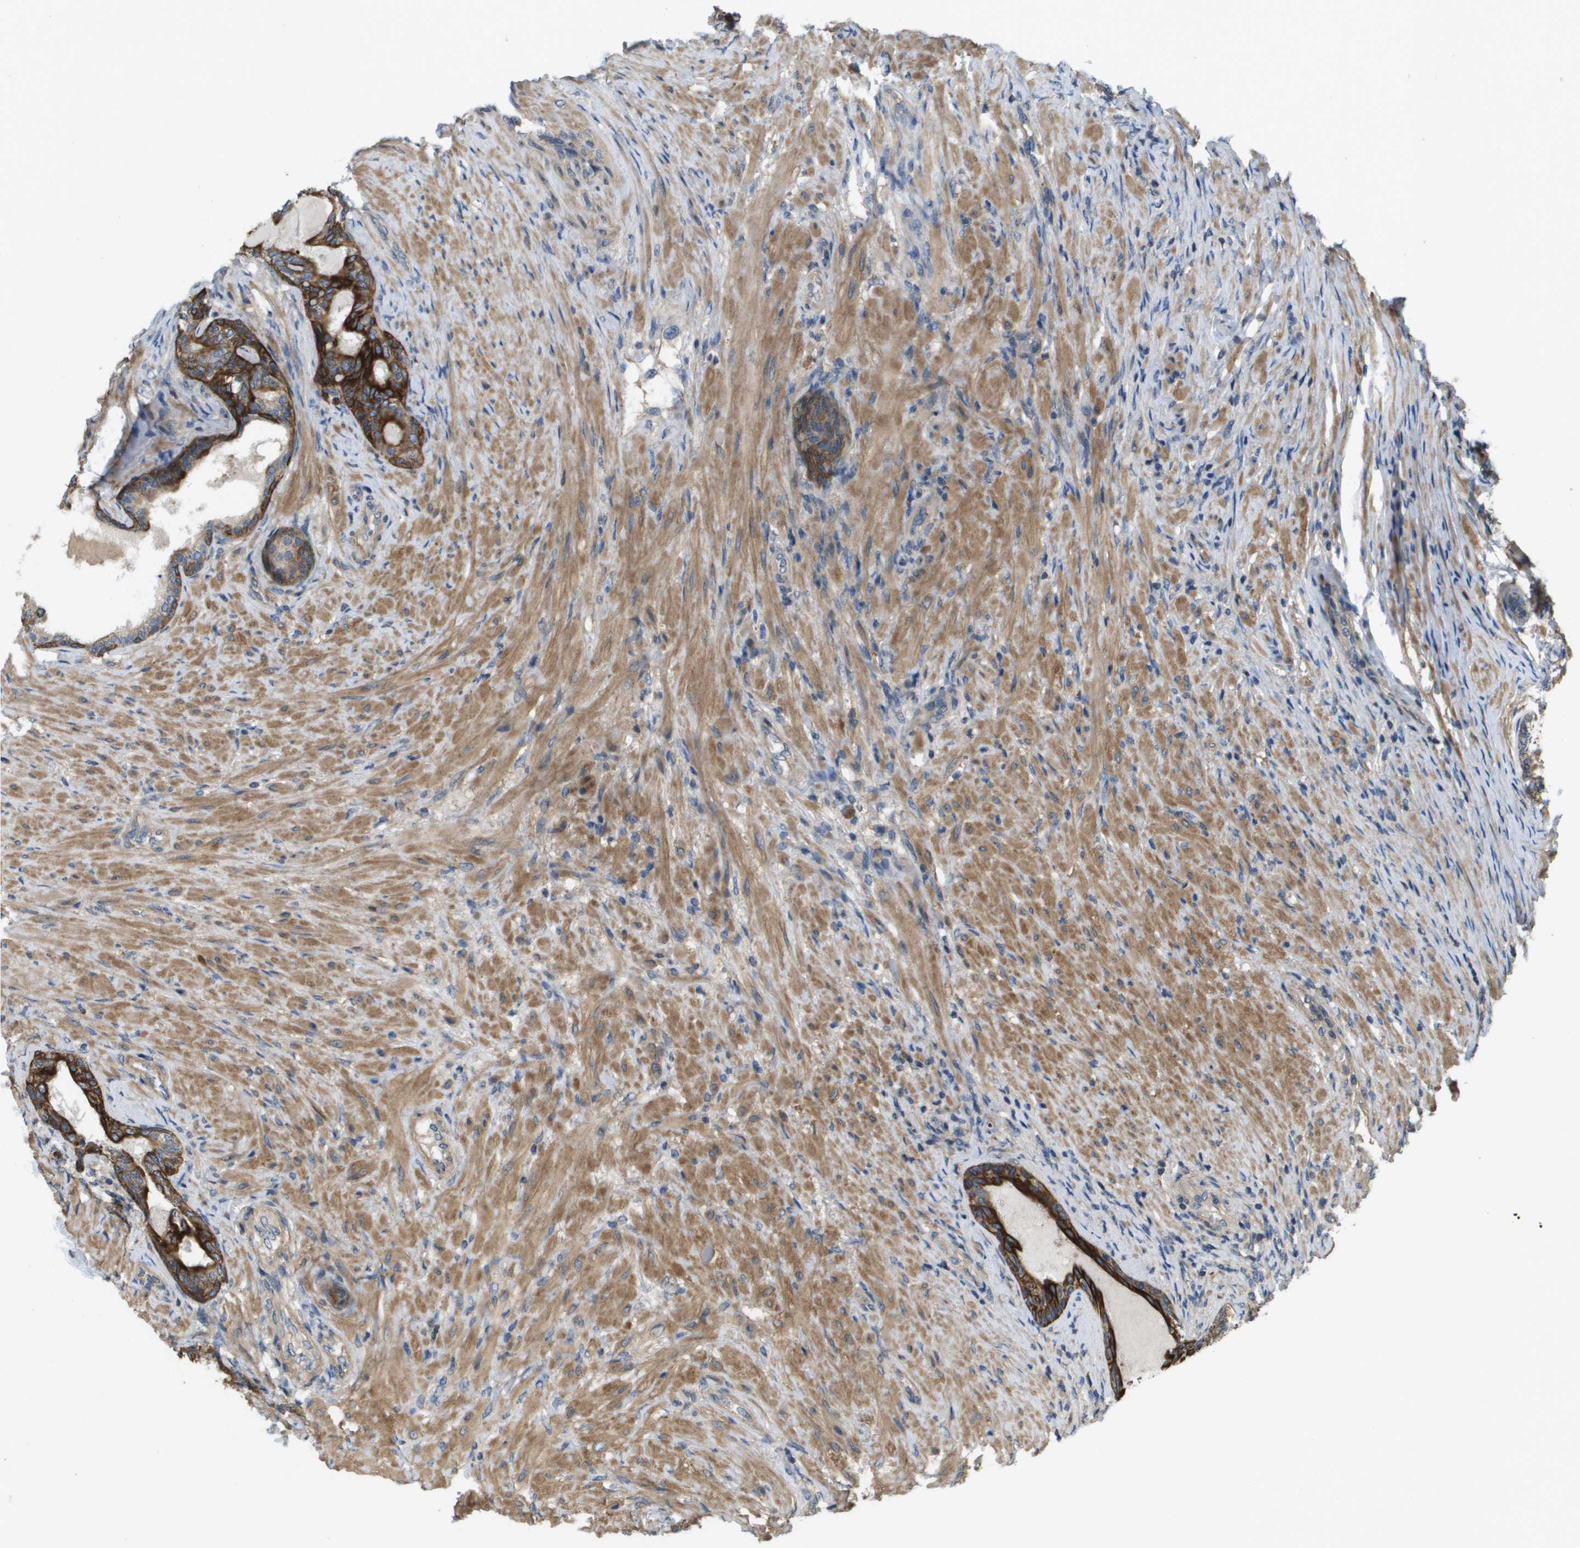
{"staining": {"intensity": "strong", "quantity": "<25%", "location": "cytoplasmic/membranous"}, "tissue": "prostate", "cell_type": "Glandular cells", "image_type": "normal", "snomed": [{"axis": "morphology", "description": "Normal tissue, NOS"}, {"axis": "topography", "description": "Prostate"}], "caption": "This micrograph exhibits IHC staining of normal human prostate, with medium strong cytoplasmic/membranous positivity in about <25% of glandular cells.", "gene": "KRT23", "patient": {"sex": "male", "age": 76}}